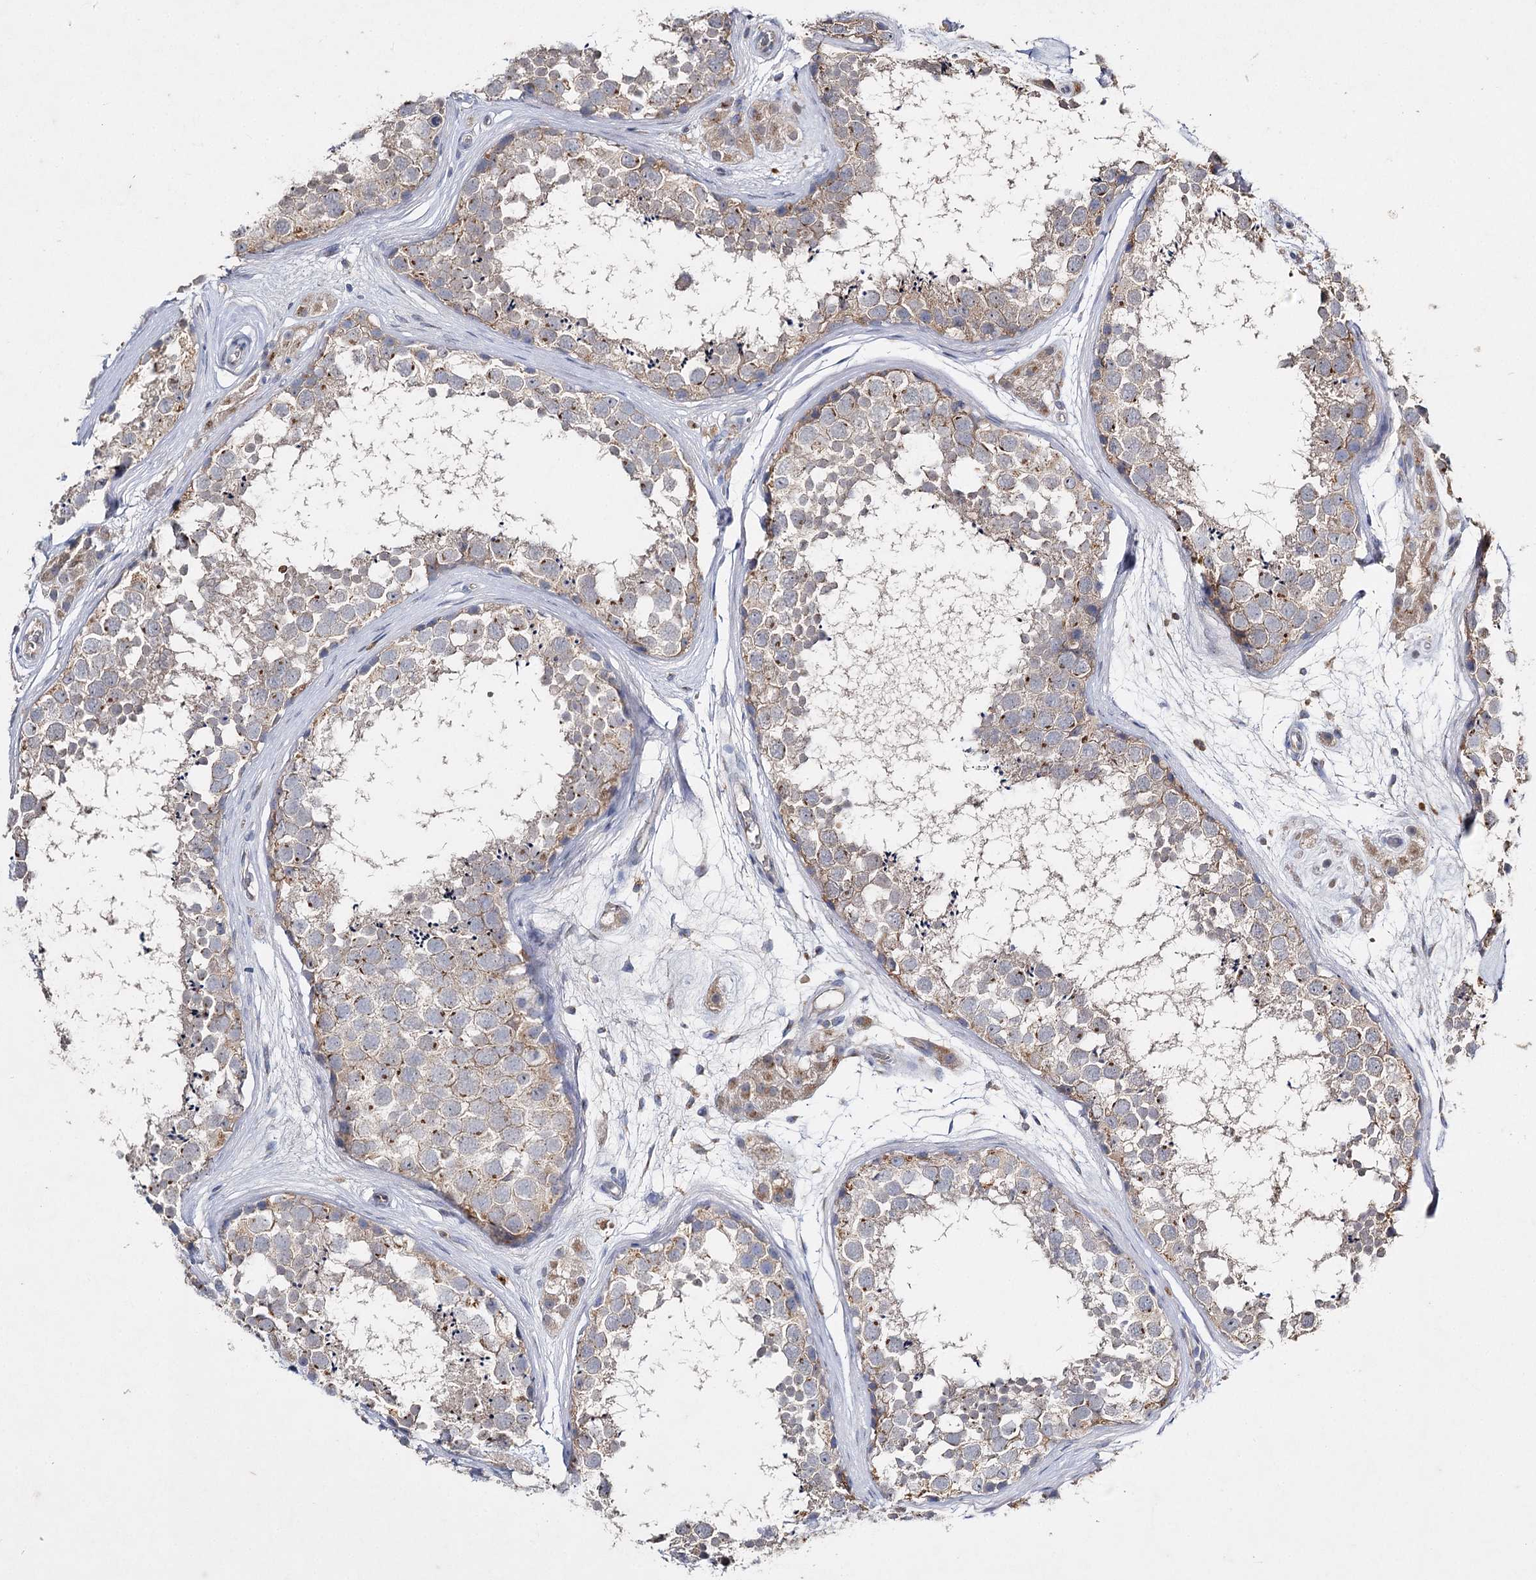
{"staining": {"intensity": "weak", "quantity": "25%-75%", "location": "cytoplasmic/membranous"}, "tissue": "testis", "cell_type": "Cells in seminiferous ducts", "image_type": "normal", "snomed": [{"axis": "morphology", "description": "Normal tissue, NOS"}, {"axis": "topography", "description": "Testis"}], "caption": "Brown immunohistochemical staining in benign testis exhibits weak cytoplasmic/membranous positivity in about 25%-75% of cells in seminiferous ducts. The protein of interest is shown in brown color, while the nuclei are stained blue.", "gene": "IL1RAP", "patient": {"sex": "male", "age": 56}}